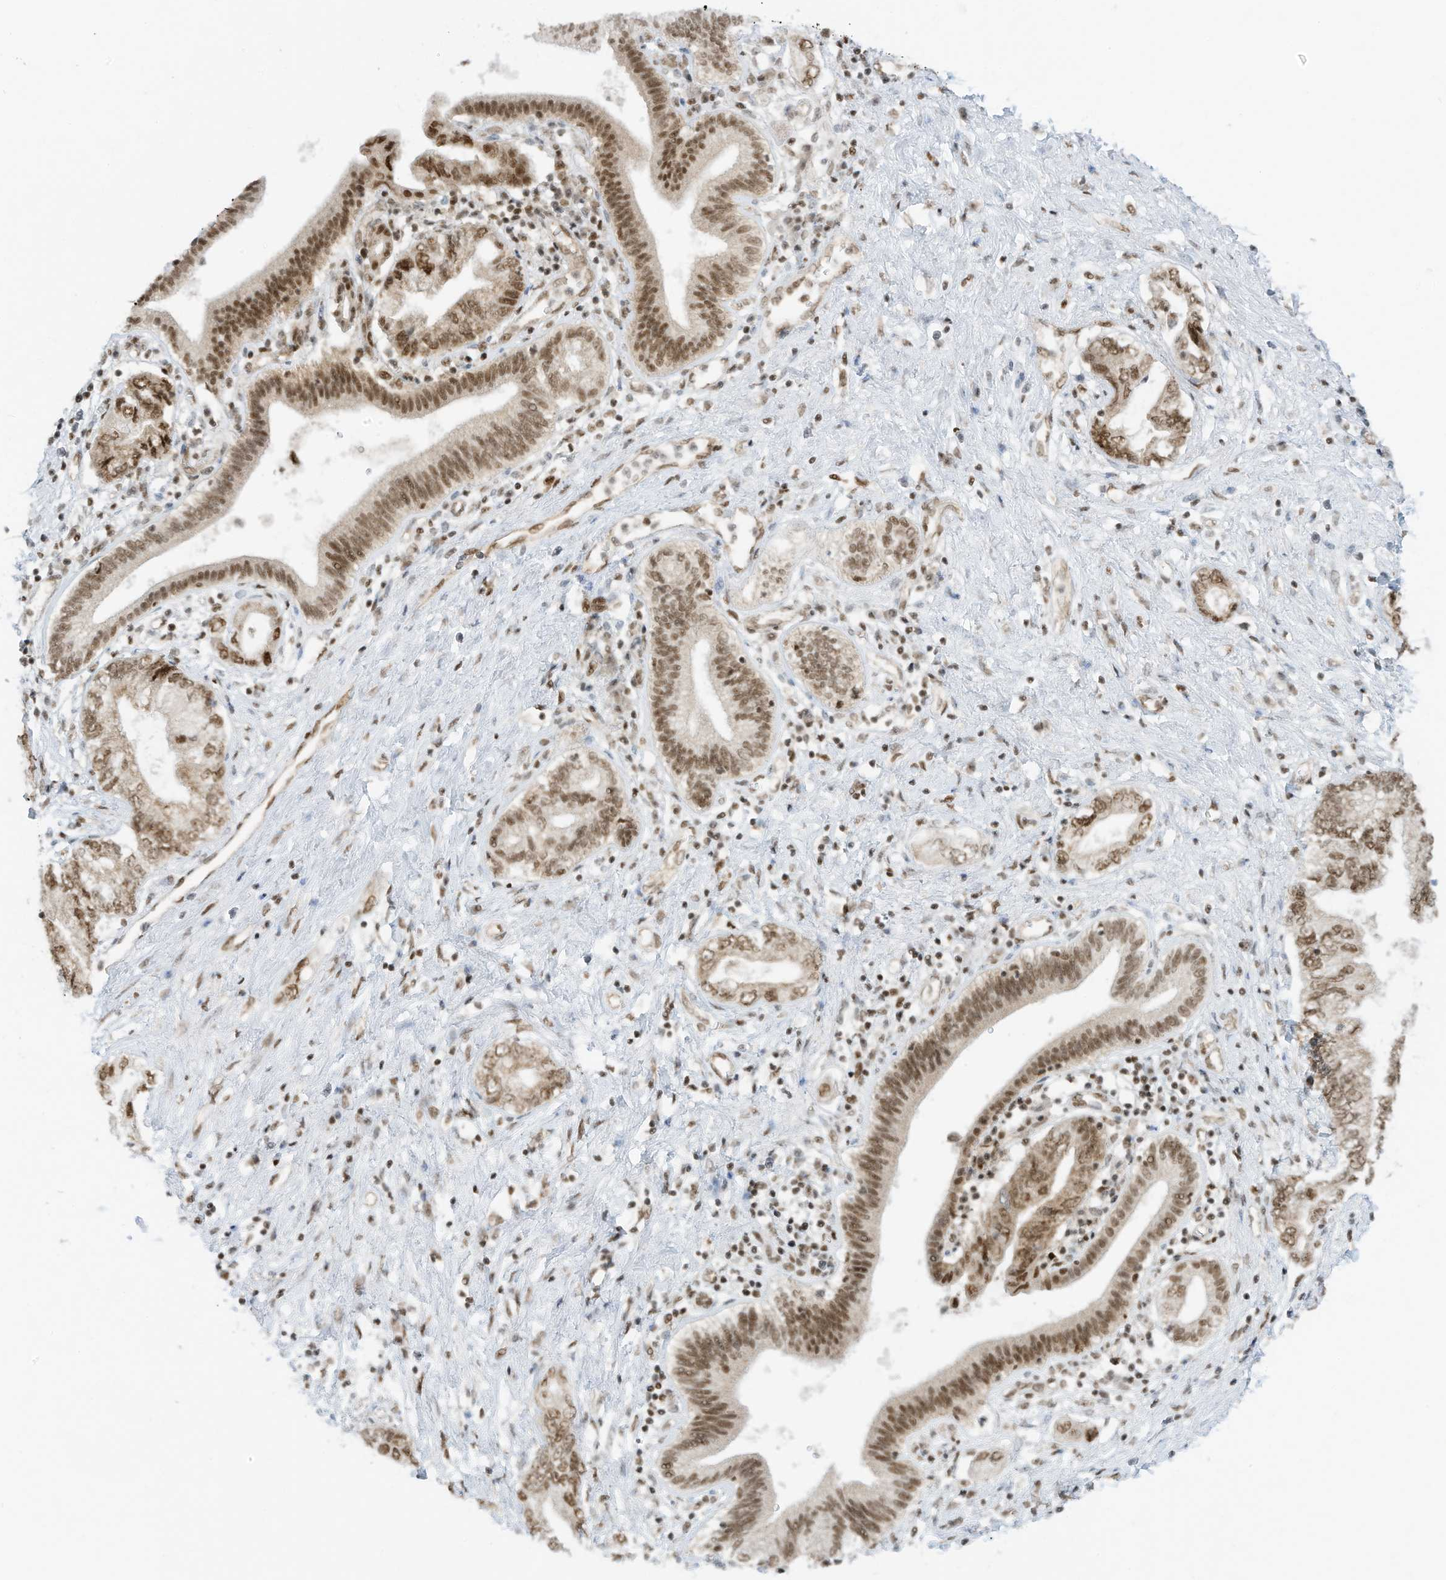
{"staining": {"intensity": "moderate", "quantity": ">75%", "location": "cytoplasmic/membranous,nuclear"}, "tissue": "pancreatic cancer", "cell_type": "Tumor cells", "image_type": "cancer", "snomed": [{"axis": "morphology", "description": "Adenocarcinoma, NOS"}, {"axis": "topography", "description": "Pancreas"}], "caption": "A photomicrograph of pancreatic cancer (adenocarcinoma) stained for a protein displays moderate cytoplasmic/membranous and nuclear brown staining in tumor cells.", "gene": "AURKAIP1", "patient": {"sex": "female", "age": 73}}